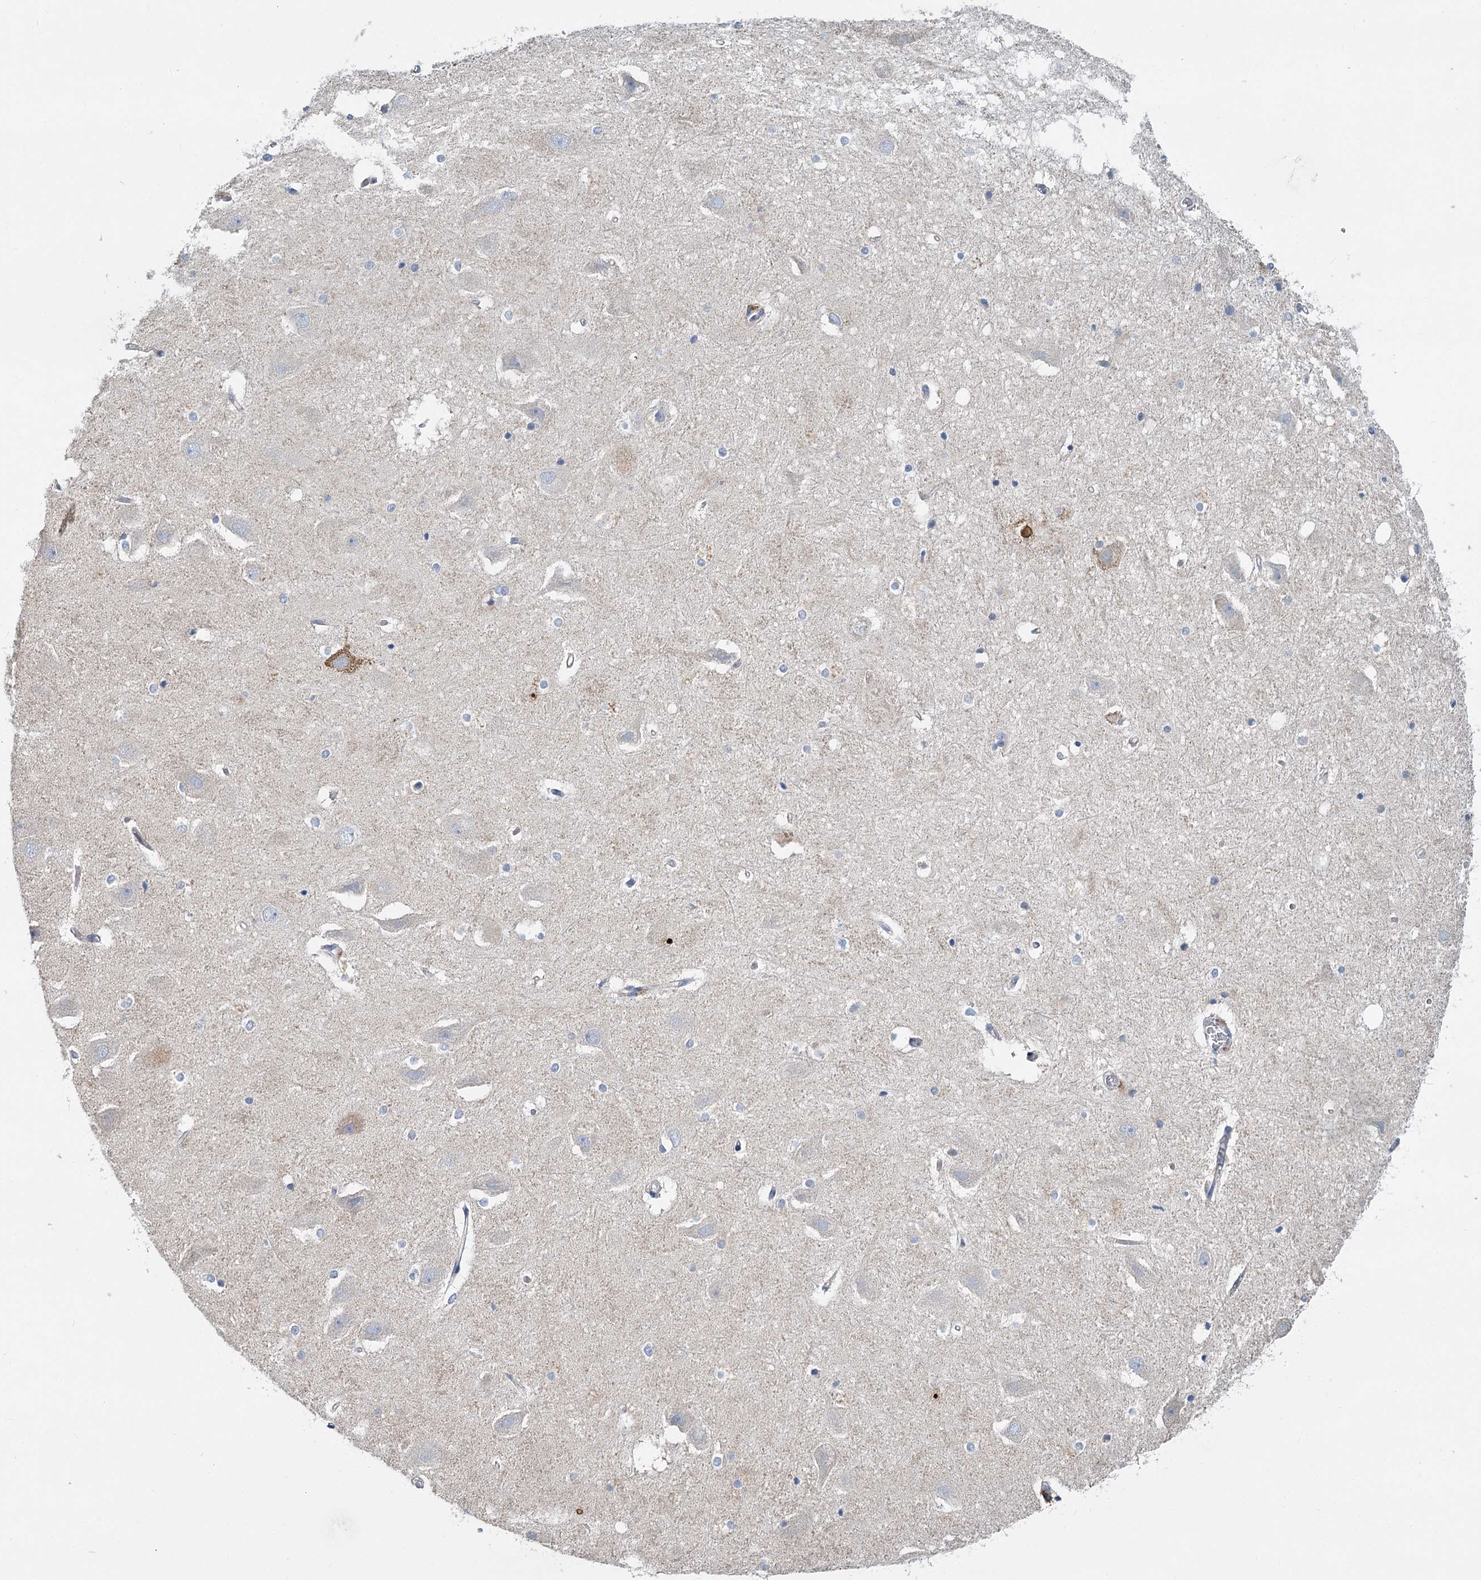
{"staining": {"intensity": "negative", "quantity": "none", "location": "none"}, "tissue": "hippocampus", "cell_type": "Glial cells", "image_type": "normal", "snomed": [{"axis": "morphology", "description": "Normal tissue, NOS"}, {"axis": "topography", "description": "Hippocampus"}], "caption": "Normal hippocampus was stained to show a protein in brown. There is no significant positivity in glial cells. Brightfield microscopy of IHC stained with DAB (3,3'-diaminobenzidine) (brown) and hematoxylin (blue), captured at high magnification.", "gene": "ANKRD16", "patient": {"sex": "female", "age": 52}}